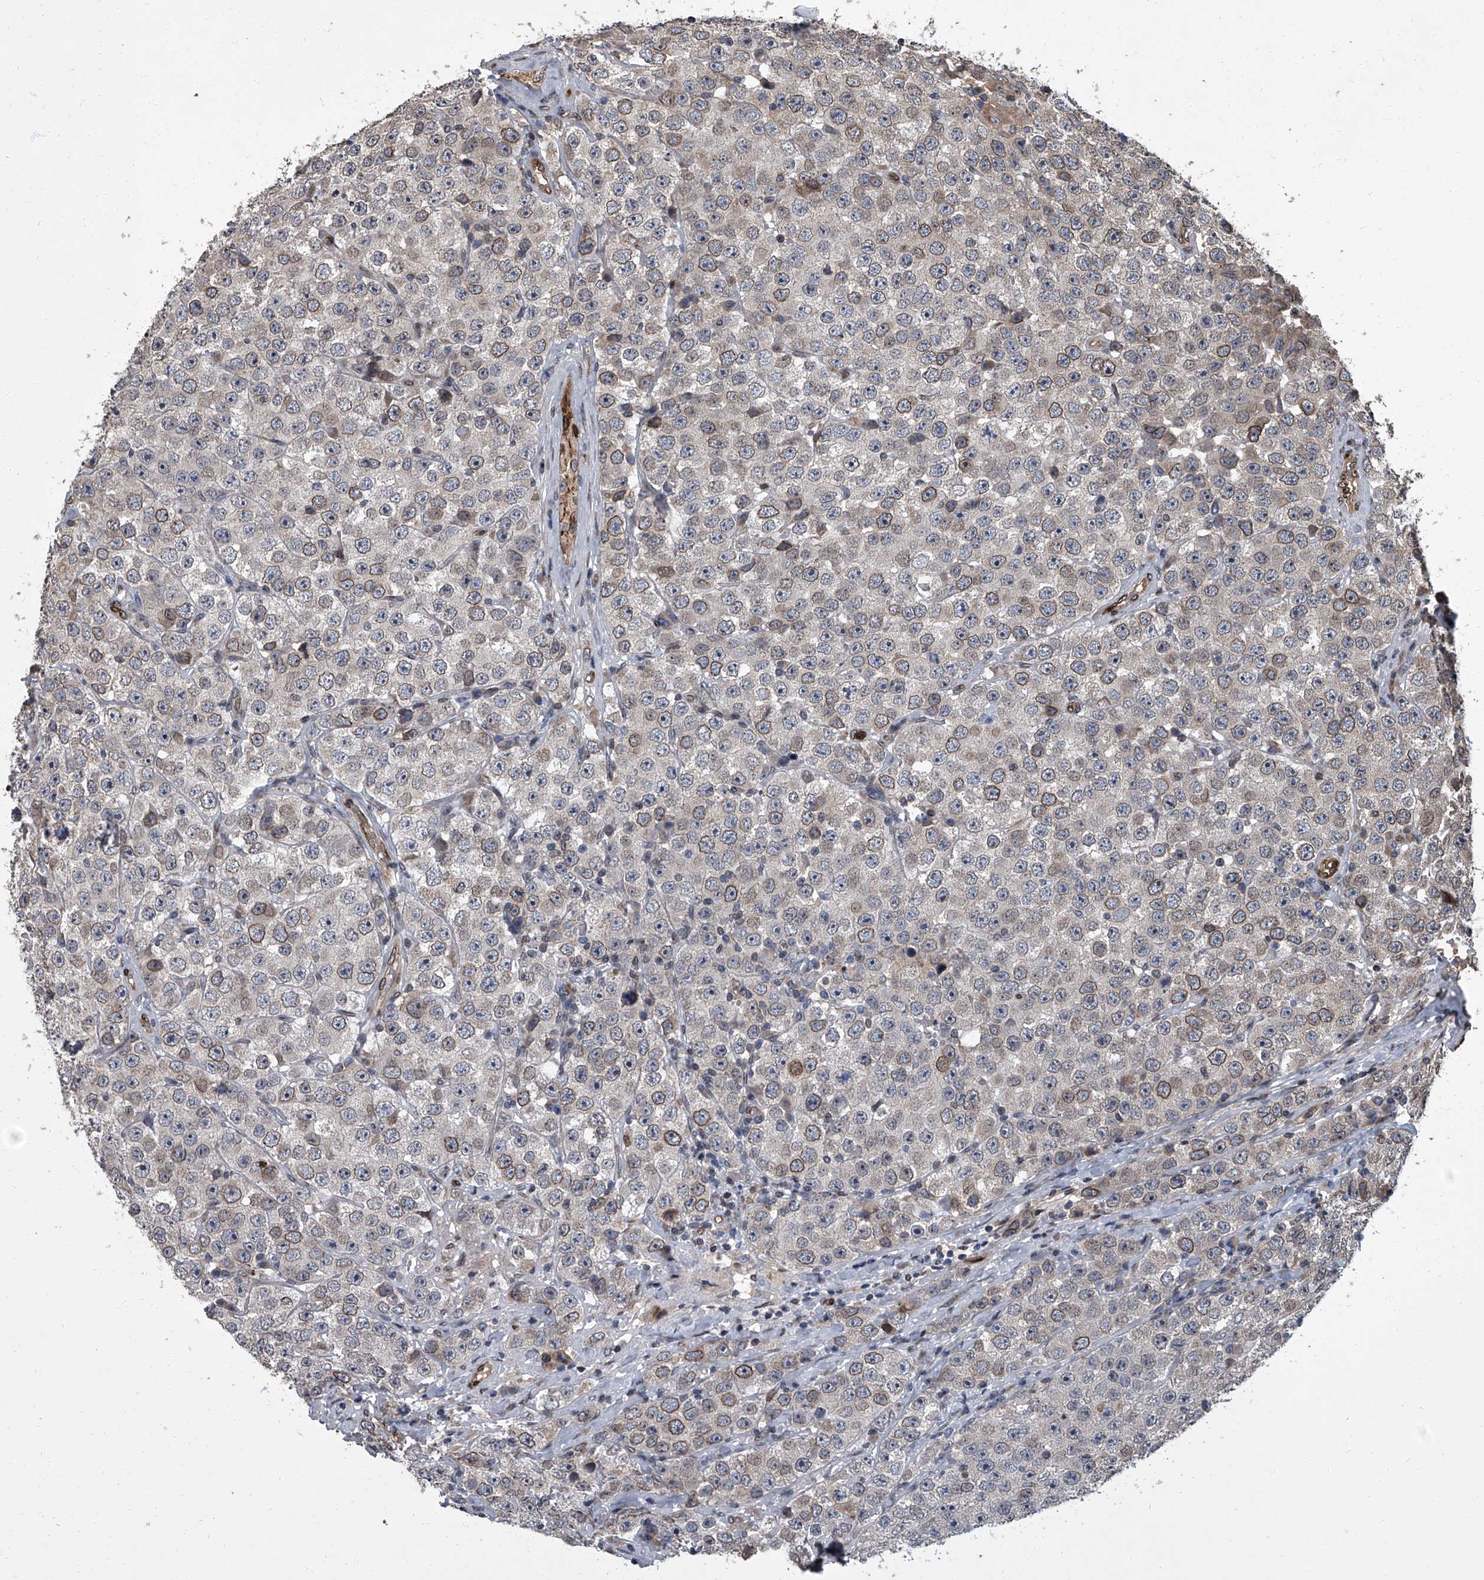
{"staining": {"intensity": "moderate", "quantity": "<25%", "location": "cytoplasmic/membranous,nuclear"}, "tissue": "testis cancer", "cell_type": "Tumor cells", "image_type": "cancer", "snomed": [{"axis": "morphology", "description": "Seminoma, NOS"}, {"axis": "topography", "description": "Testis"}], "caption": "An image showing moderate cytoplasmic/membranous and nuclear expression in approximately <25% of tumor cells in testis cancer, as visualized by brown immunohistochemical staining.", "gene": "LRRC8C", "patient": {"sex": "male", "age": 28}}